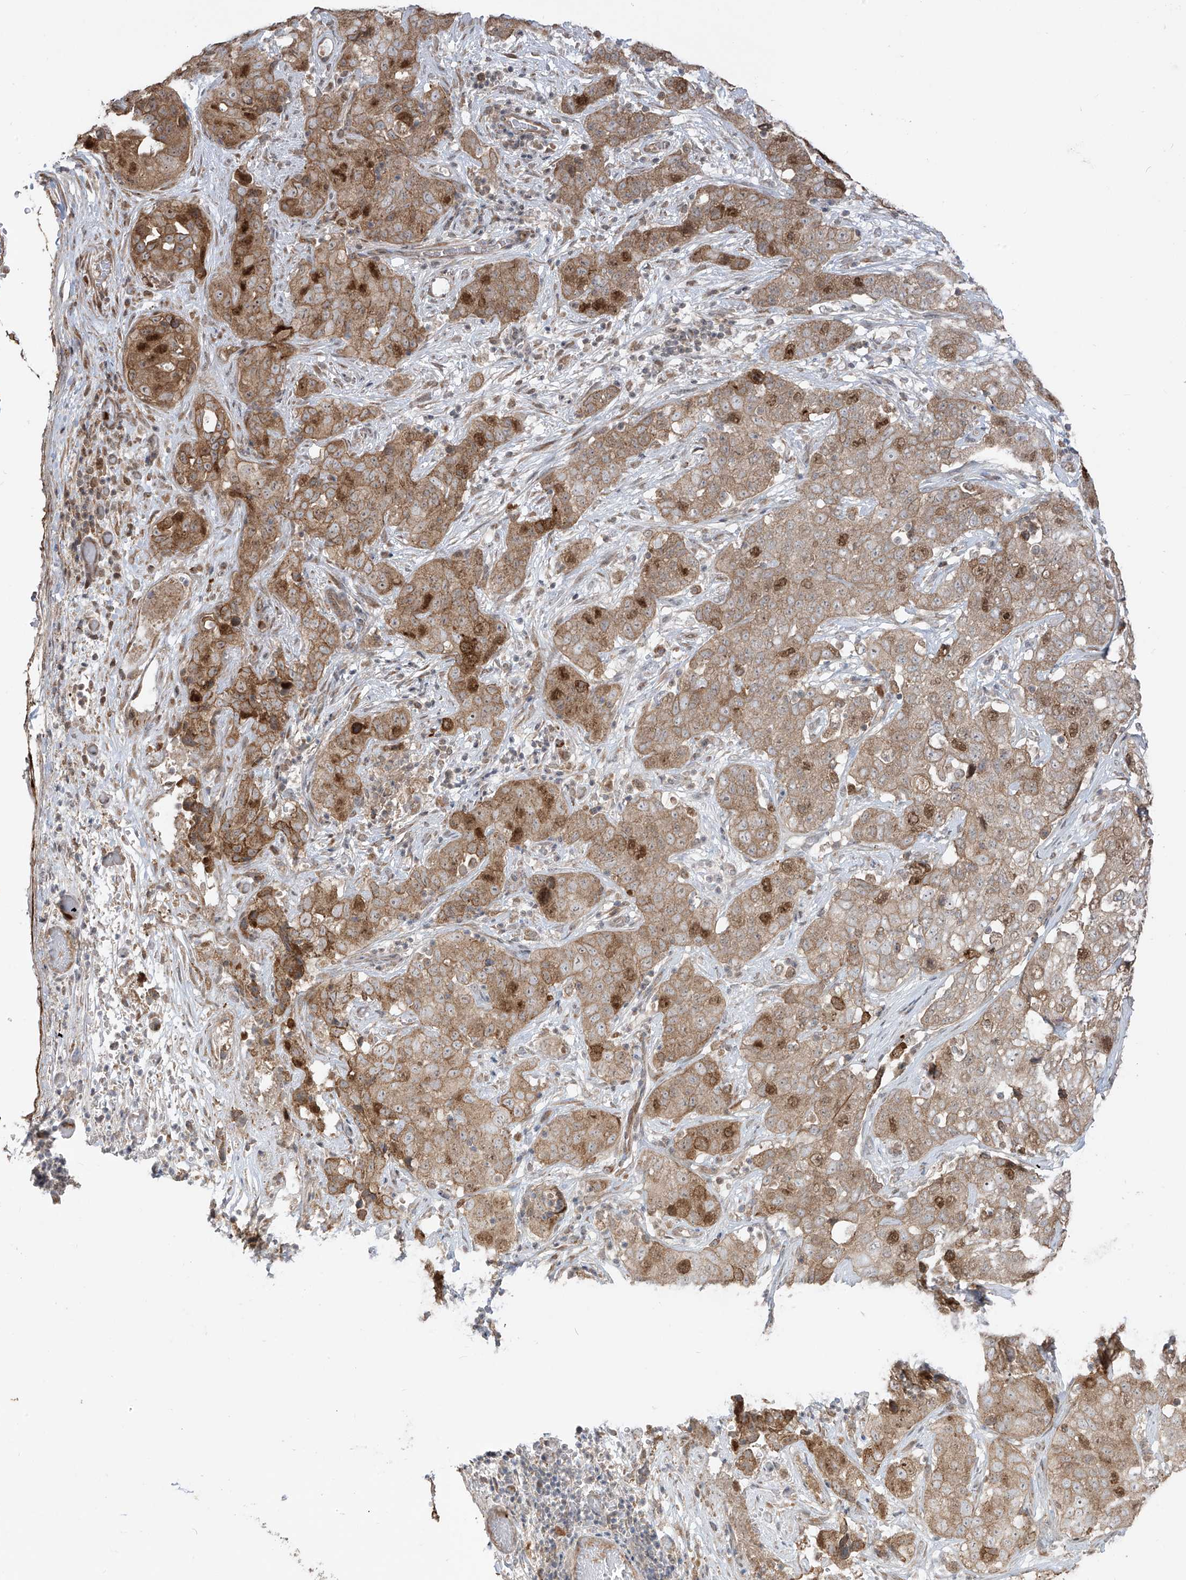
{"staining": {"intensity": "moderate", "quantity": ">75%", "location": "cytoplasmic/membranous"}, "tissue": "stomach cancer", "cell_type": "Tumor cells", "image_type": "cancer", "snomed": [{"axis": "morphology", "description": "Normal tissue, NOS"}, {"axis": "morphology", "description": "Adenocarcinoma, NOS"}, {"axis": "topography", "description": "Lymph node"}, {"axis": "topography", "description": "Stomach"}], "caption": "High-power microscopy captured an immunohistochemistry image of adenocarcinoma (stomach), revealing moderate cytoplasmic/membranous expression in approximately >75% of tumor cells.", "gene": "PDE11A", "patient": {"sex": "male", "age": 48}}